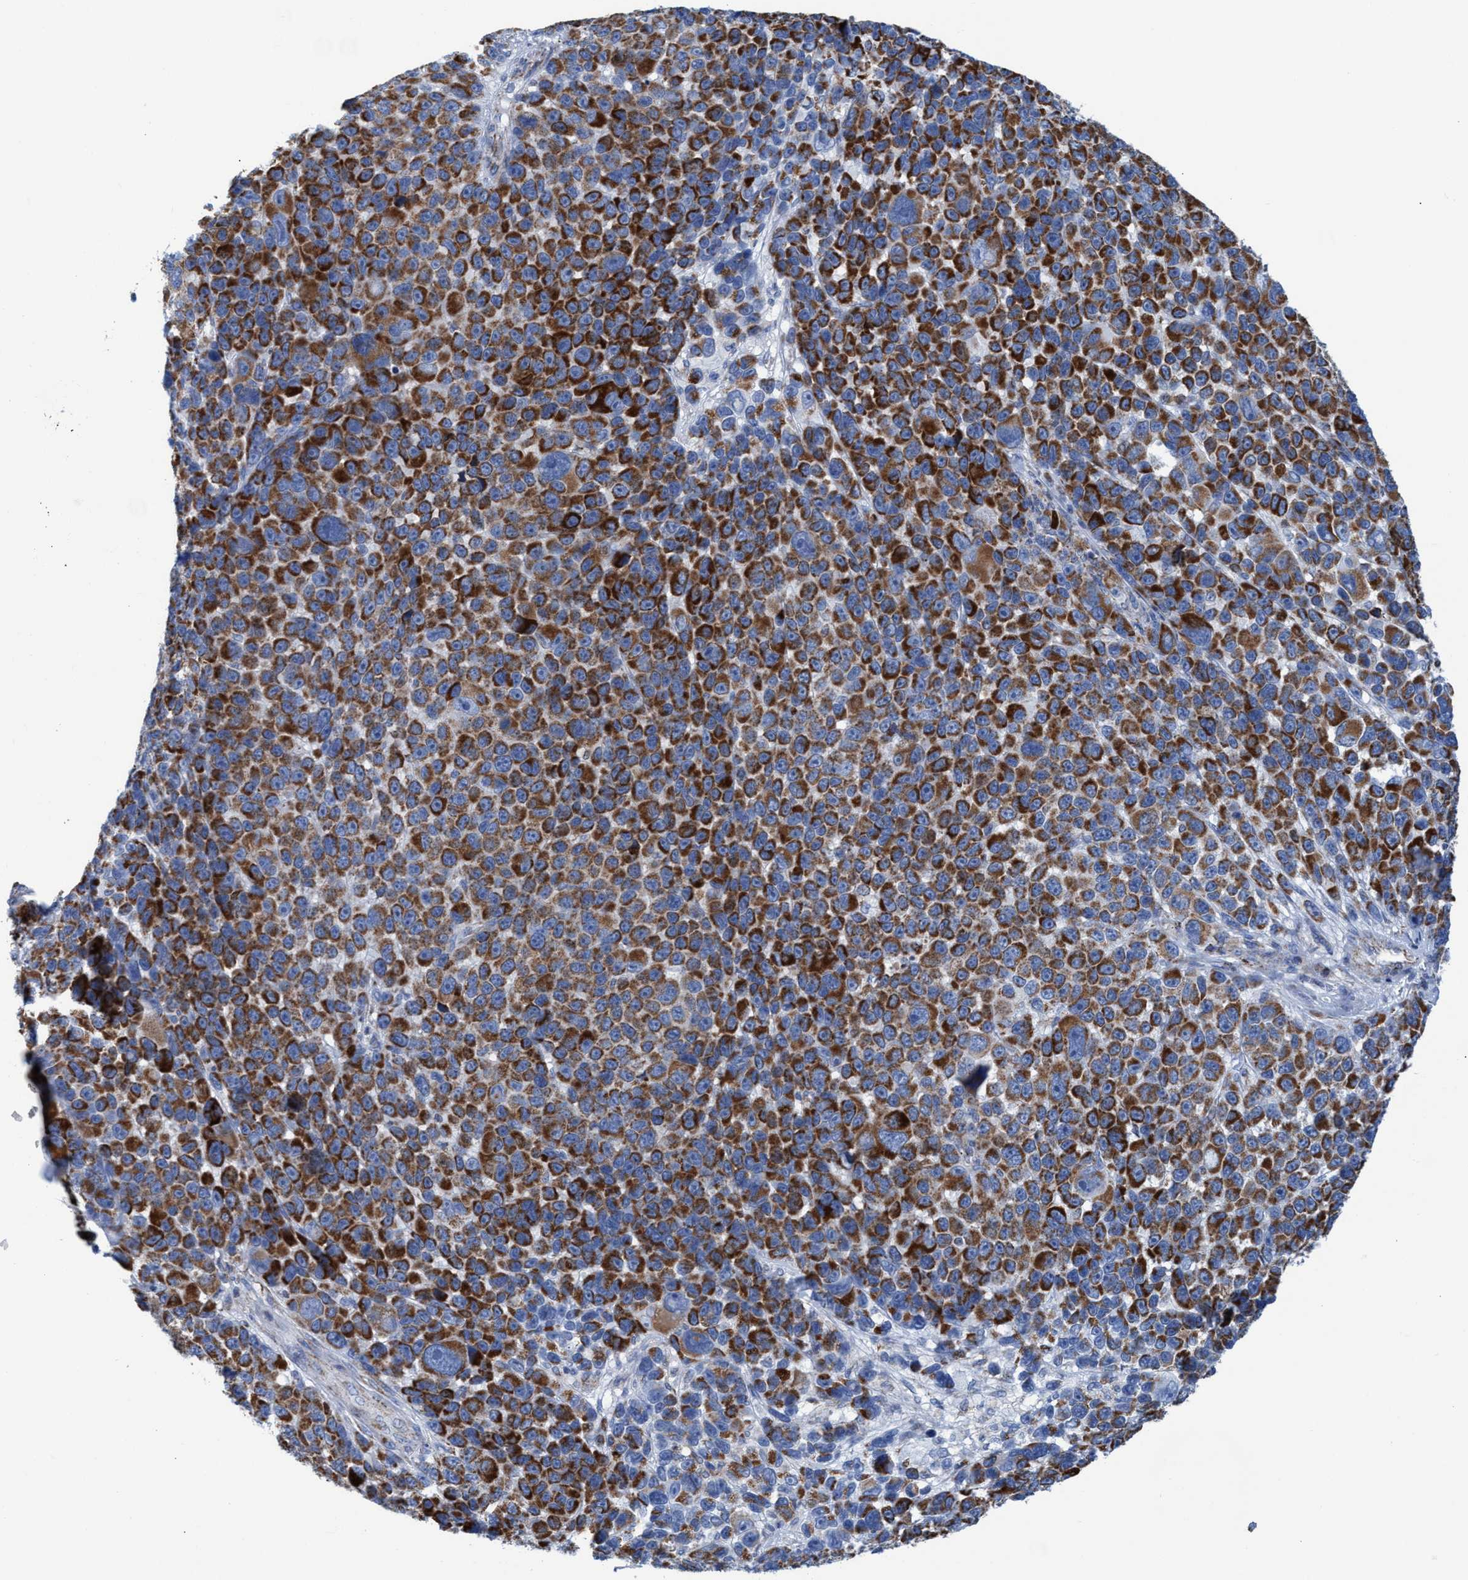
{"staining": {"intensity": "strong", "quantity": ">75%", "location": "cytoplasmic/membranous"}, "tissue": "melanoma", "cell_type": "Tumor cells", "image_type": "cancer", "snomed": [{"axis": "morphology", "description": "Malignant melanoma, NOS"}, {"axis": "topography", "description": "Skin"}], "caption": "DAB (3,3'-diaminobenzidine) immunohistochemical staining of human melanoma reveals strong cytoplasmic/membranous protein positivity in about >75% of tumor cells. (brown staining indicates protein expression, while blue staining denotes nuclei).", "gene": "GGA3", "patient": {"sex": "male", "age": 53}}